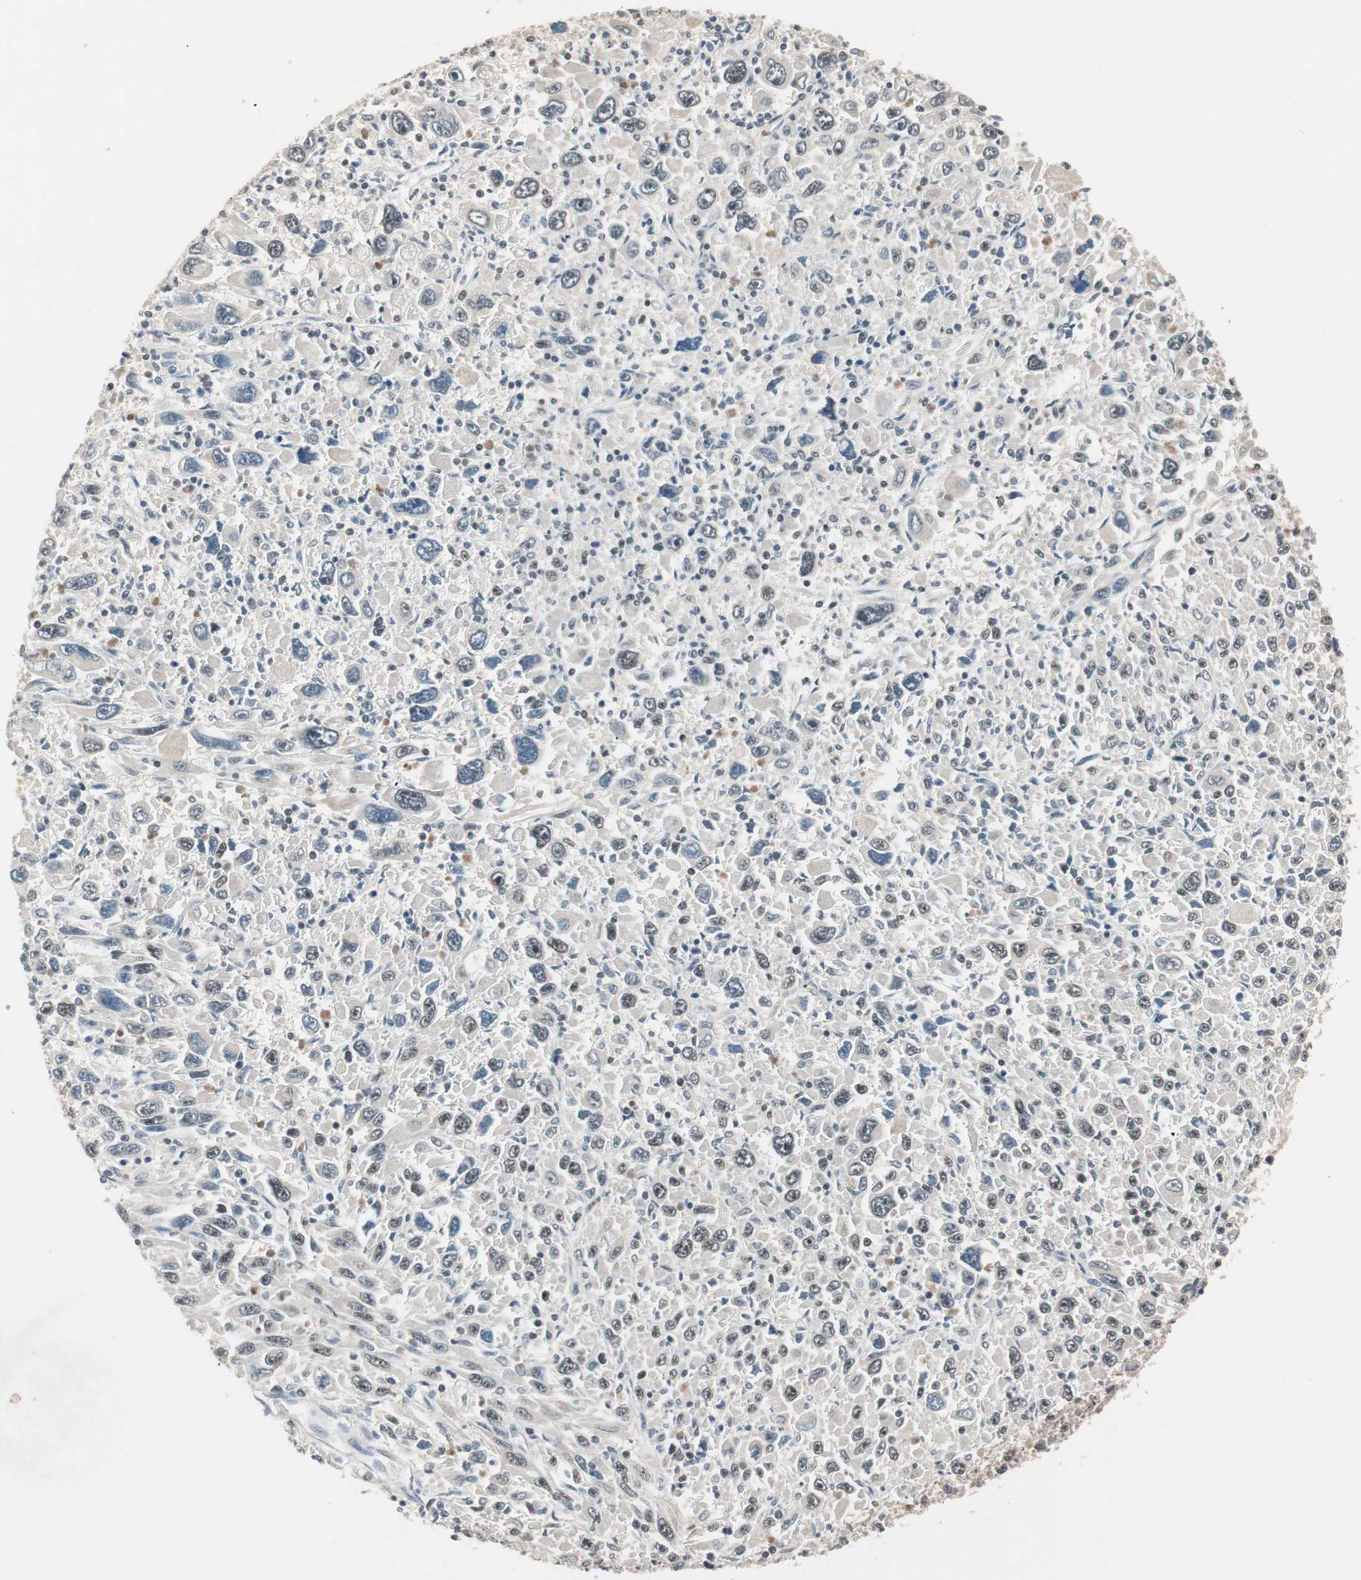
{"staining": {"intensity": "weak", "quantity": "<25%", "location": "nuclear"}, "tissue": "melanoma", "cell_type": "Tumor cells", "image_type": "cancer", "snomed": [{"axis": "morphology", "description": "Malignant melanoma, Metastatic site"}, {"axis": "topography", "description": "Skin"}], "caption": "A photomicrograph of melanoma stained for a protein exhibits no brown staining in tumor cells.", "gene": "NFRKB", "patient": {"sex": "female", "age": 56}}